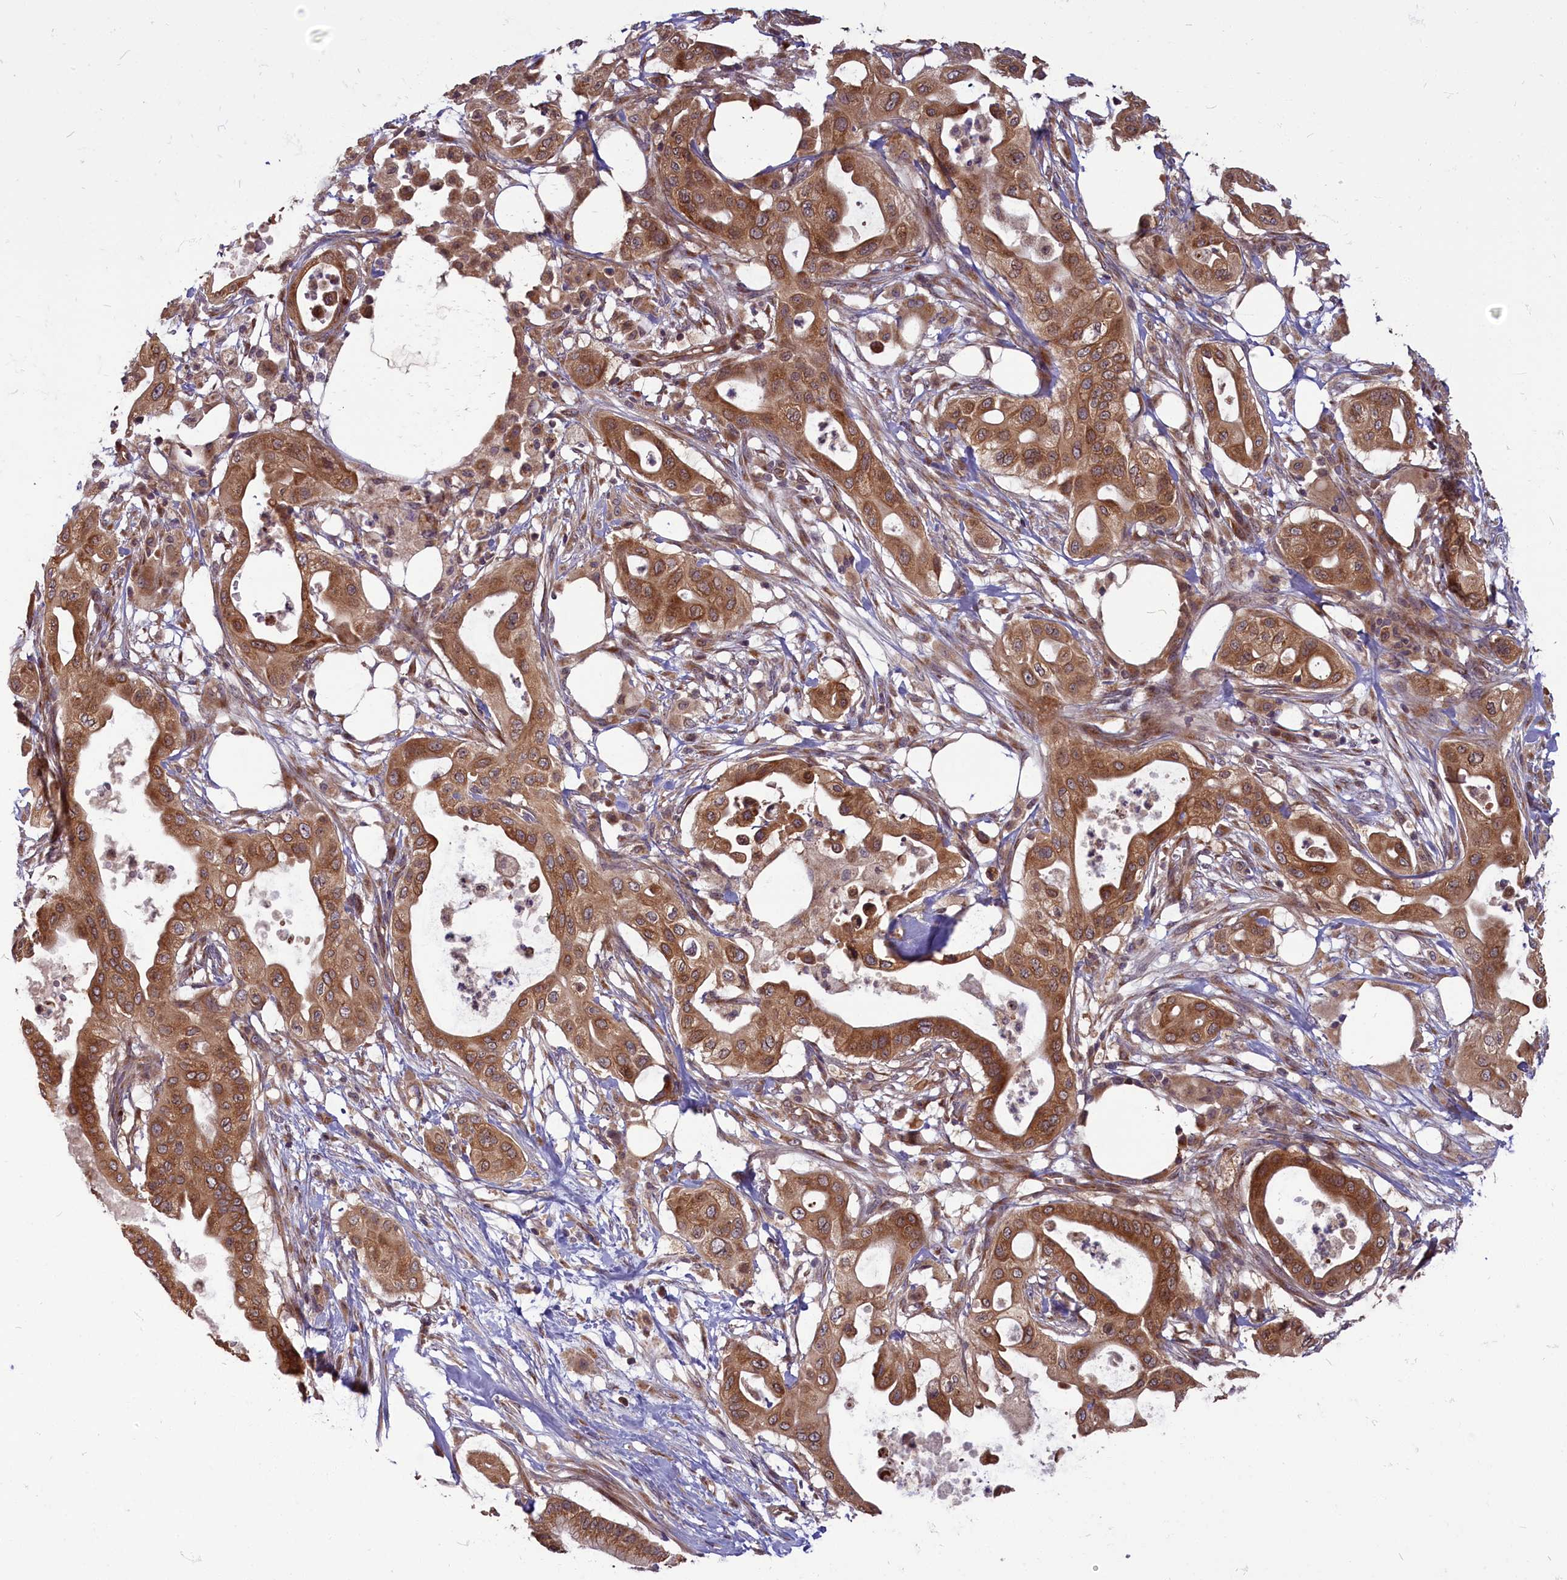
{"staining": {"intensity": "strong", "quantity": ">75%", "location": "cytoplasmic/membranous"}, "tissue": "pancreatic cancer", "cell_type": "Tumor cells", "image_type": "cancer", "snomed": [{"axis": "morphology", "description": "Adenocarcinoma, NOS"}, {"axis": "topography", "description": "Pancreas"}], "caption": "Brown immunohistochemical staining in pancreatic cancer (adenocarcinoma) reveals strong cytoplasmic/membranous positivity in about >75% of tumor cells. (DAB = brown stain, brightfield microscopy at high magnification).", "gene": "MYCBP", "patient": {"sex": "male", "age": 68}}